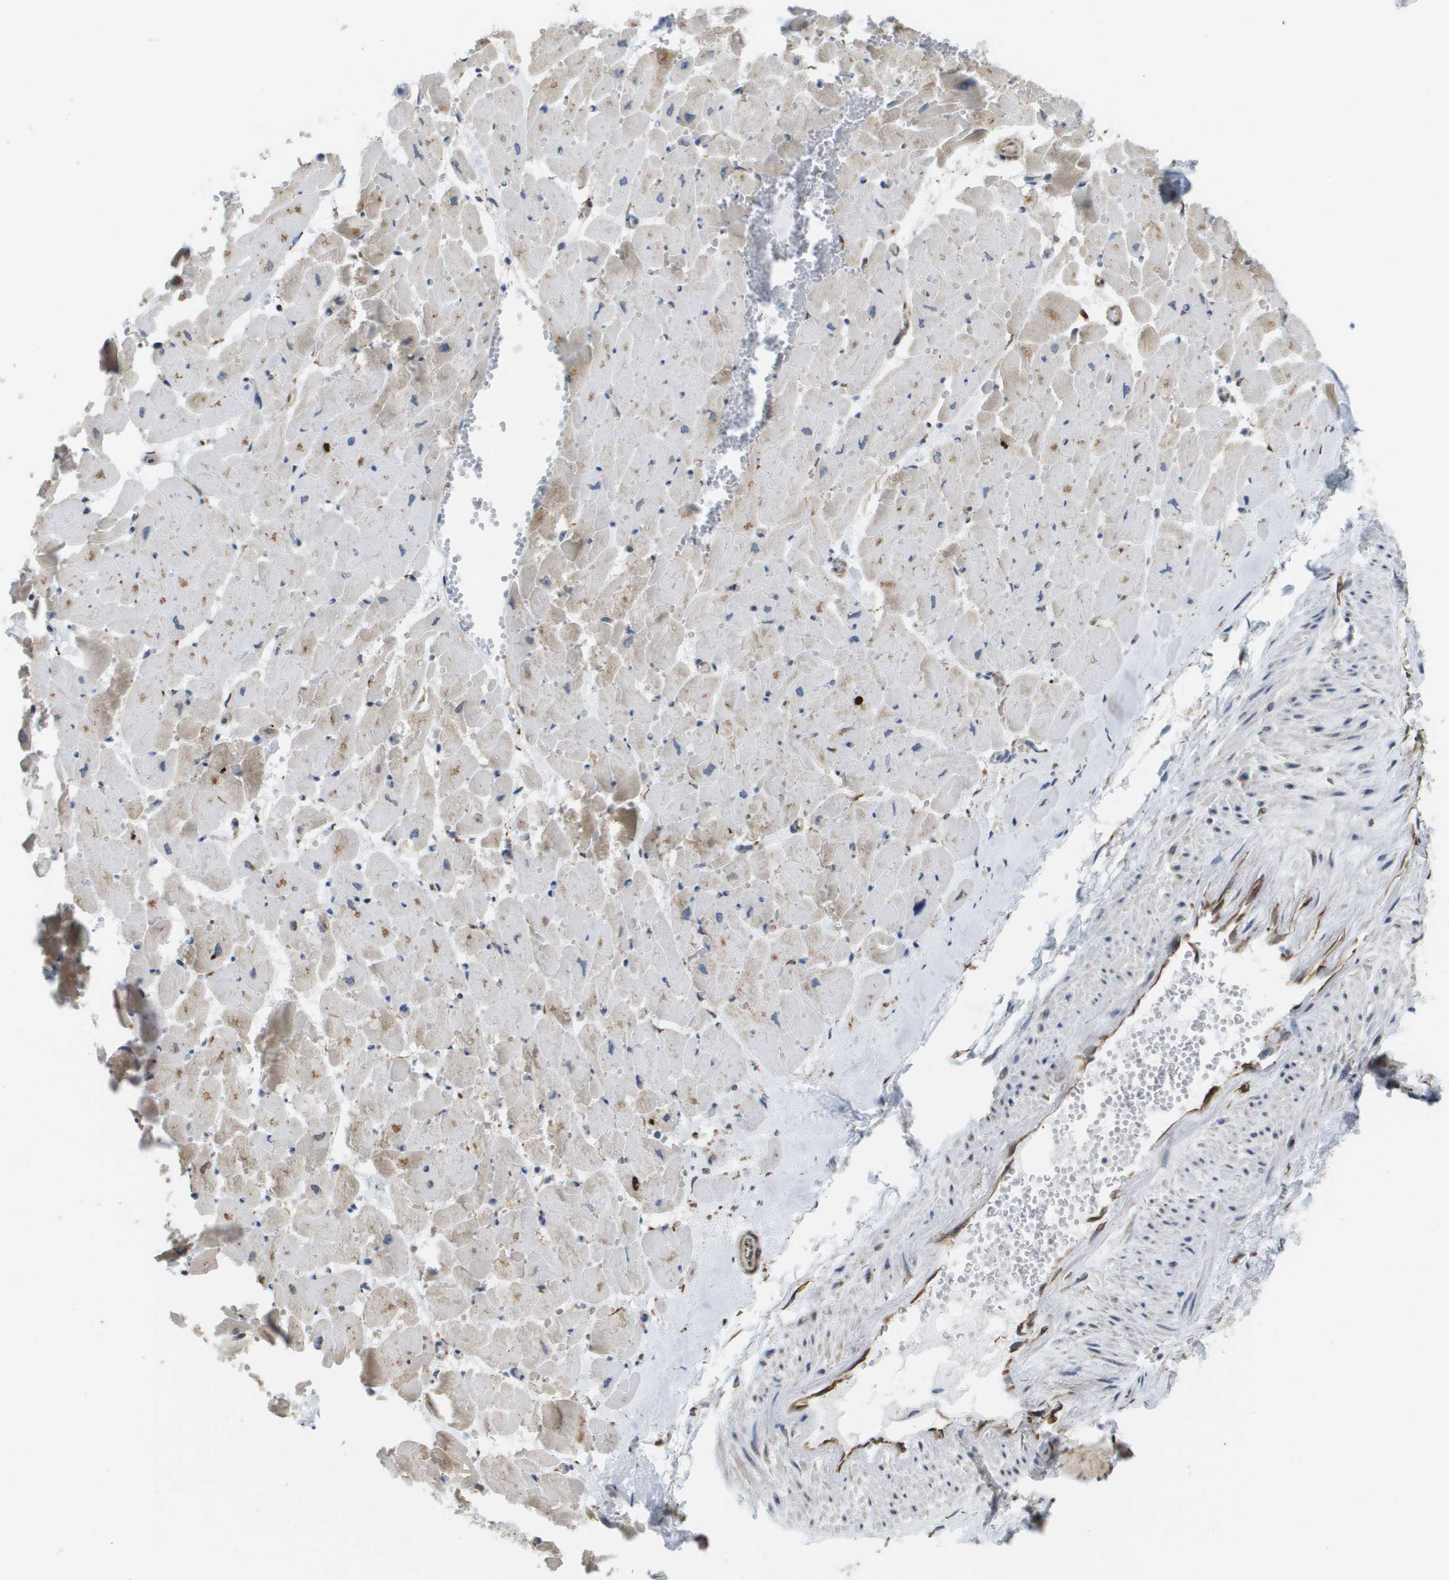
{"staining": {"intensity": "weak", "quantity": "25%-75%", "location": "cytoplasmic/membranous"}, "tissue": "heart muscle", "cell_type": "Cardiomyocytes", "image_type": "normal", "snomed": [{"axis": "morphology", "description": "Normal tissue, NOS"}, {"axis": "topography", "description": "Heart"}], "caption": "This histopathology image displays immunohistochemistry staining of normal human heart muscle, with low weak cytoplasmic/membranous positivity in approximately 25%-75% of cardiomyocytes.", "gene": "ST3GAL2", "patient": {"sex": "female", "age": 19}}